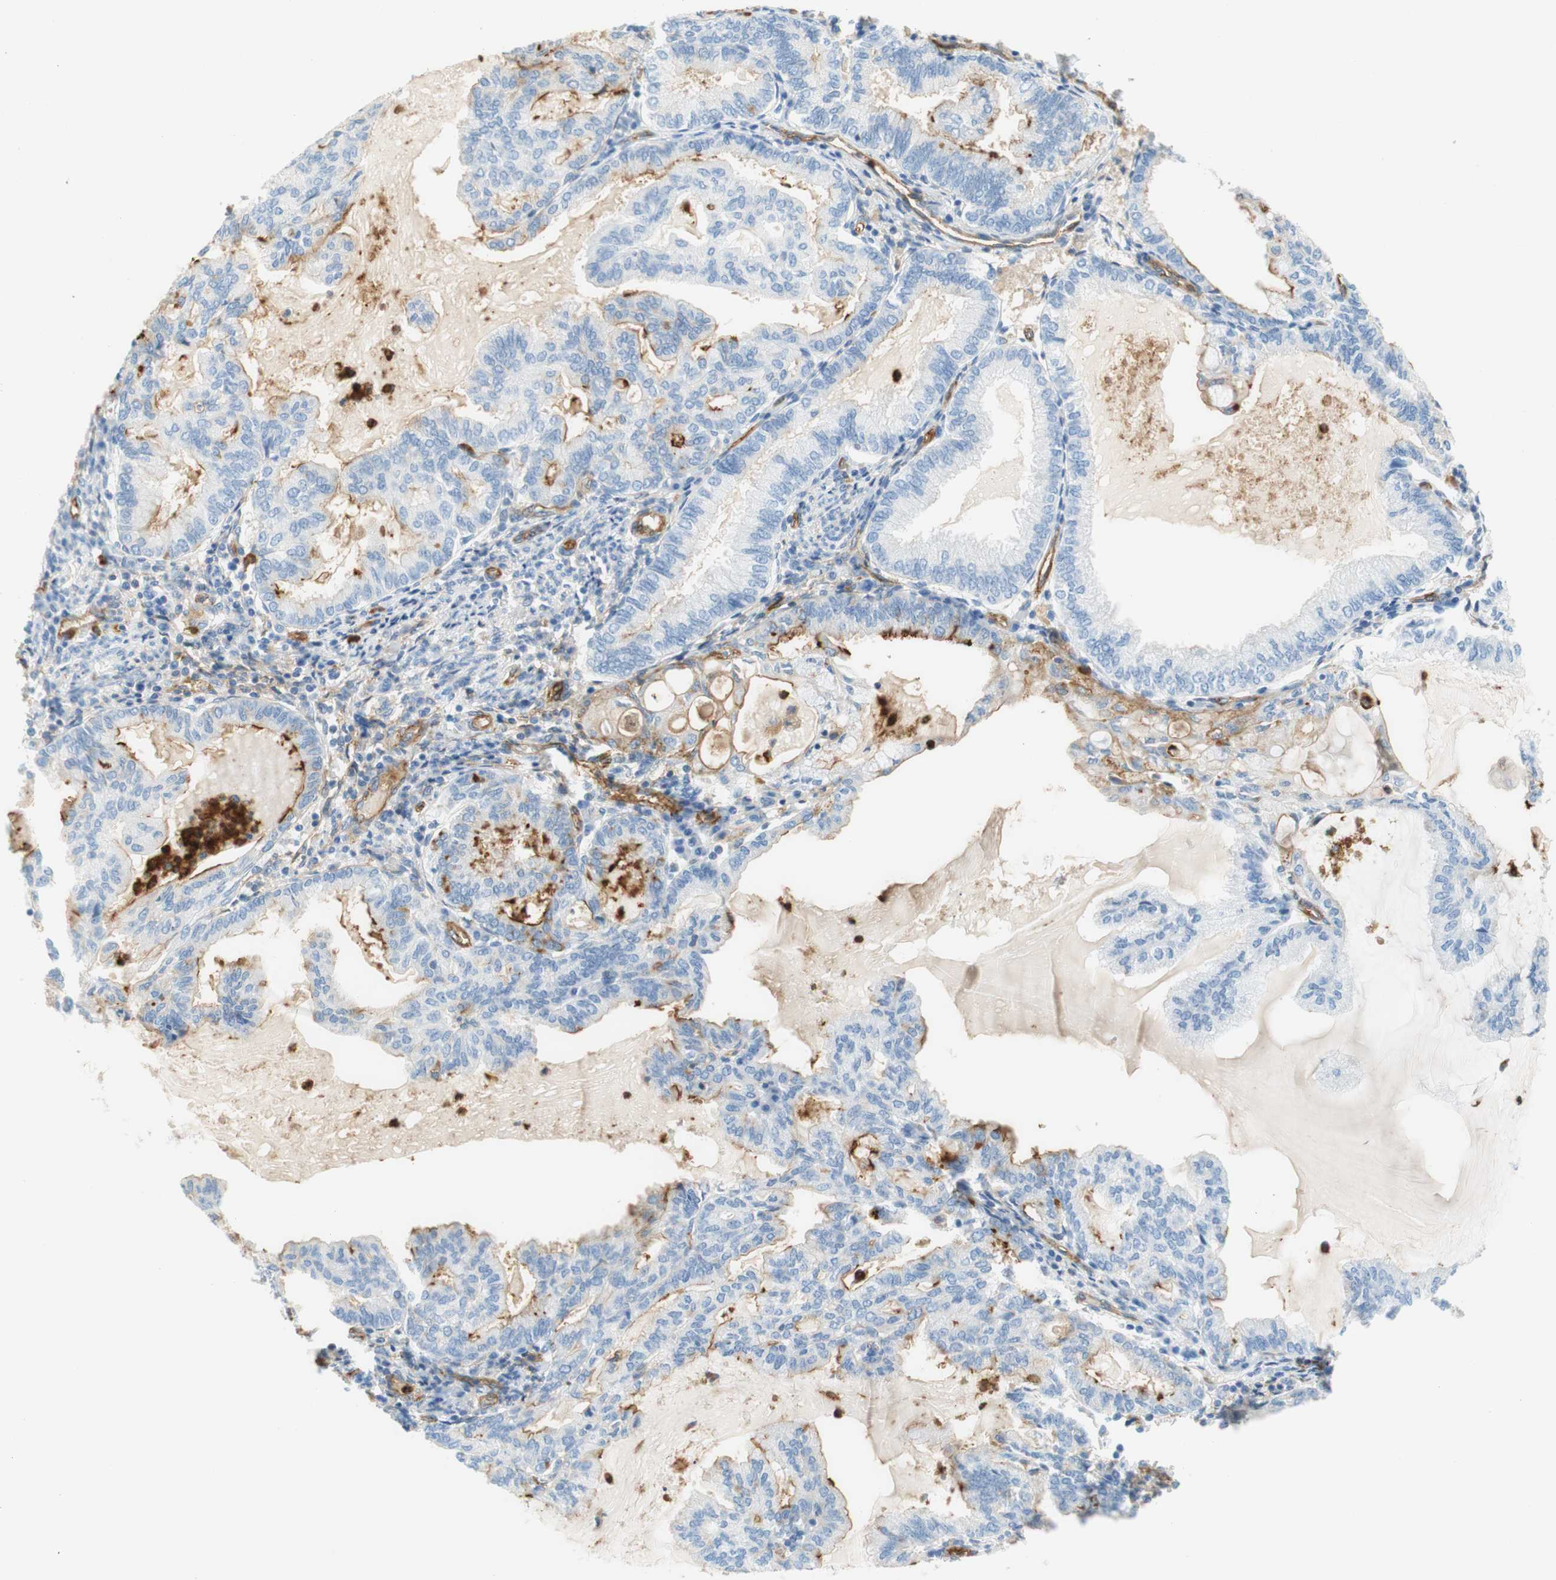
{"staining": {"intensity": "moderate", "quantity": "<25%", "location": "cytoplasmic/membranous"}, "tissue": "endometrial cancer", "cell_type": "Tumor cells", "image_type": "cancer", "snomed": [{"axis": "morphology", "description": "Adenocarcinoma, NOS"}, {"axis": "topography", "description": "Endometrium"}], "caption": "Moderate cytoplasmic/membranous positivity for a protein is present in approximately <25% of tumor cells of adenocarcinoma (endometrial) using immunohistochemistry (IHC).", "gene": "STOM", "patient": {"sex": "female", "age": 86}}